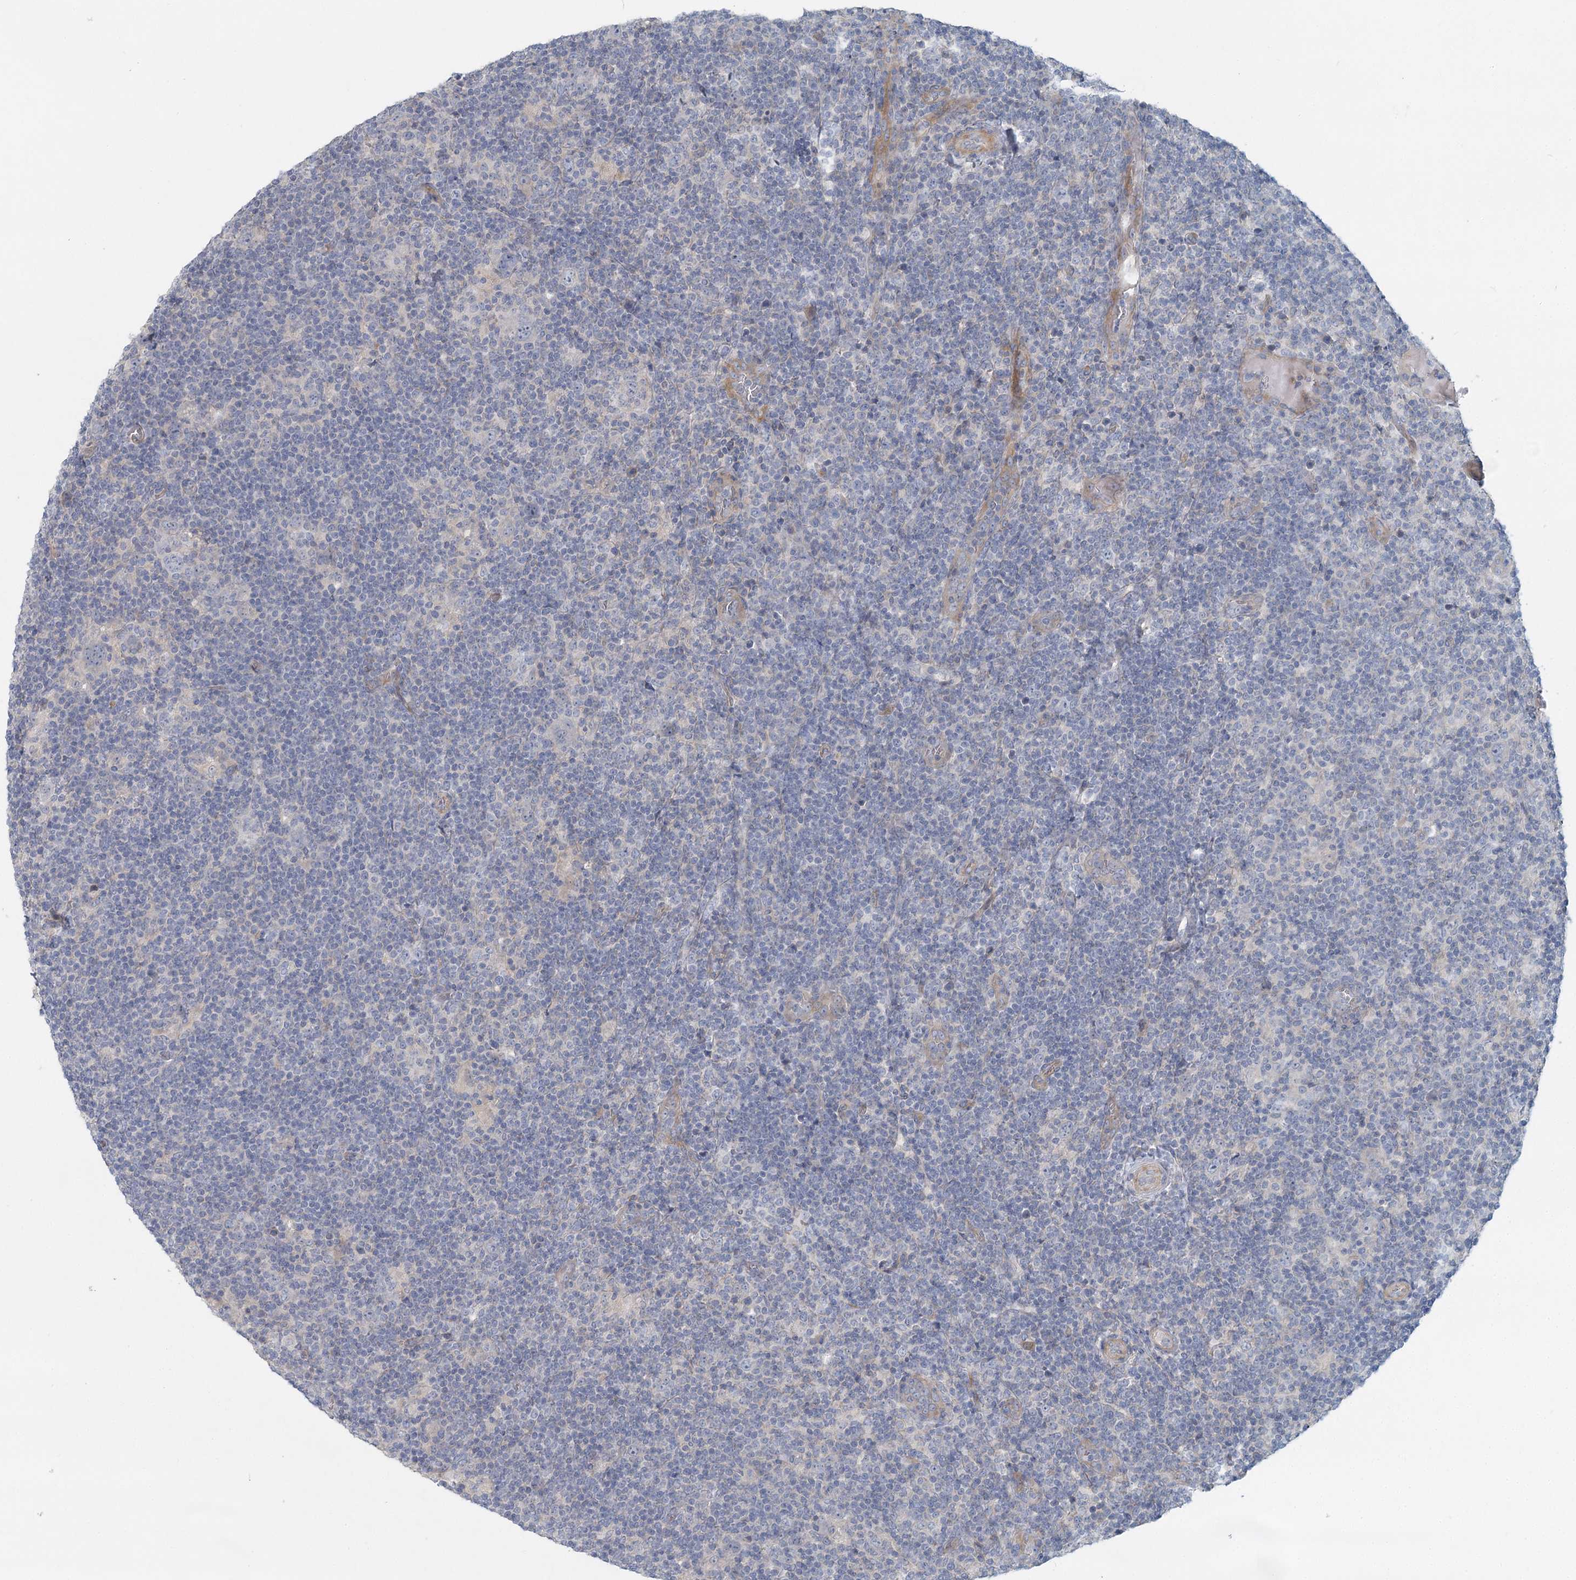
{"staining": {"intensity": "negative", "quantity": "none", "location": "none"}, "tissue": "lymphoma", "cell_type": "Tumor cells", "image_type": "cancer", "snomed": [{"axis": "morphology", "description": "Hodgkin's disease, NOS"}, {"axis": "topography", "description": "Lymph node"}], "caption": "Immunohistochemistry (IHC) micrograph of neoplastic tissue: Hodgkin's disease stained with DAB (3,3'-diaminobenzidine) demonstrates no significant protein expression in tumor cells.", "gene": "DNMBP", "patient": {"sex": "female", "age": 57}}